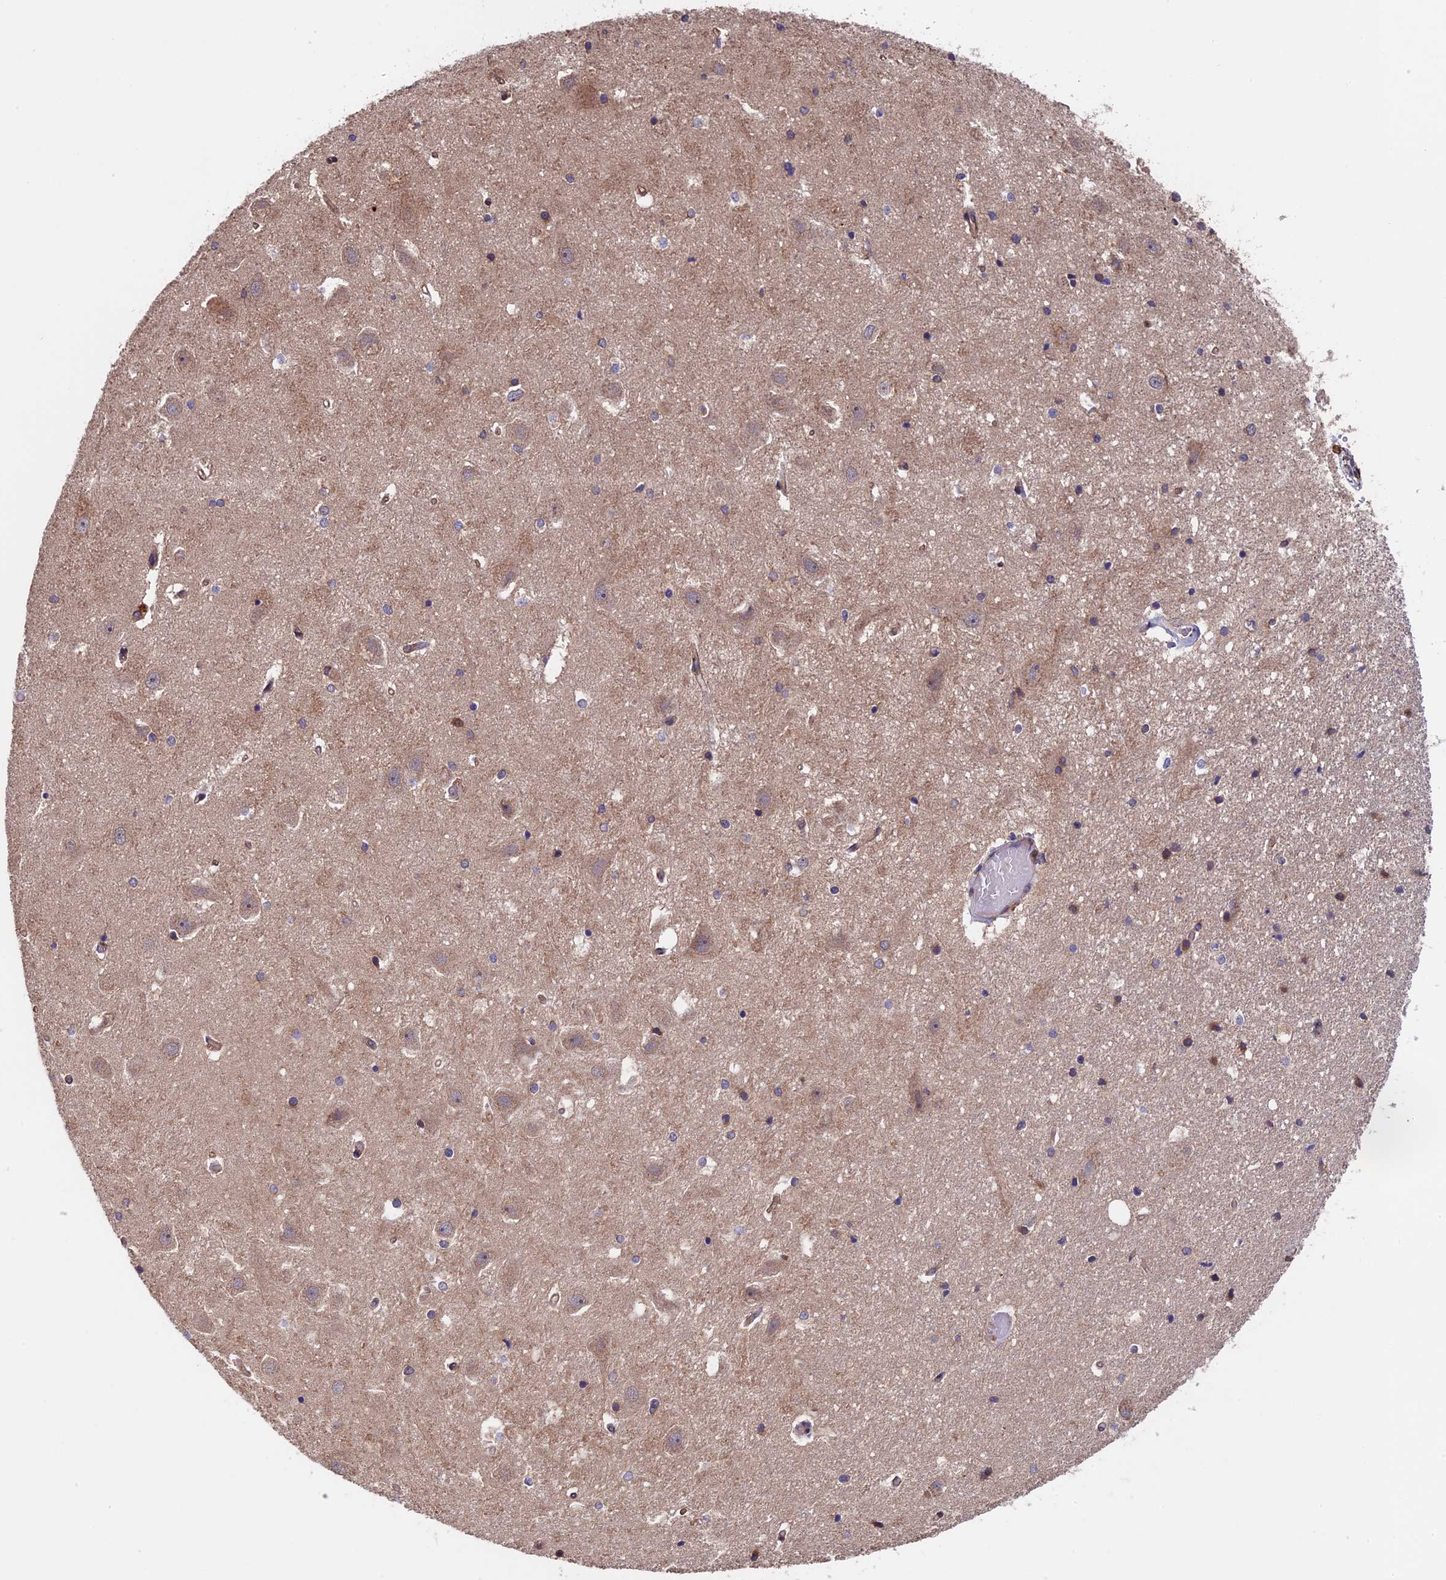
{"staining": {"intensity": "weak", "quantity": "<25%", "location": "cytoplasmic/membranous"}, "tissue": "hippocampus", "cell_type": "Glial cells", "image_type": "normal", "snomed": [{"axis": "morphology", "description": "Normal tissue, NOS"}, {"axis": "topography", "description": "Hippocampus"}], "caption": "This is a photomicrograph of immunohistochemistry (IHC) staining of unremarkable hippocampus, which shows no staining in glial cells.", "gene": "SLC9A5", "patient": {"sex": "female", "age": 52}}